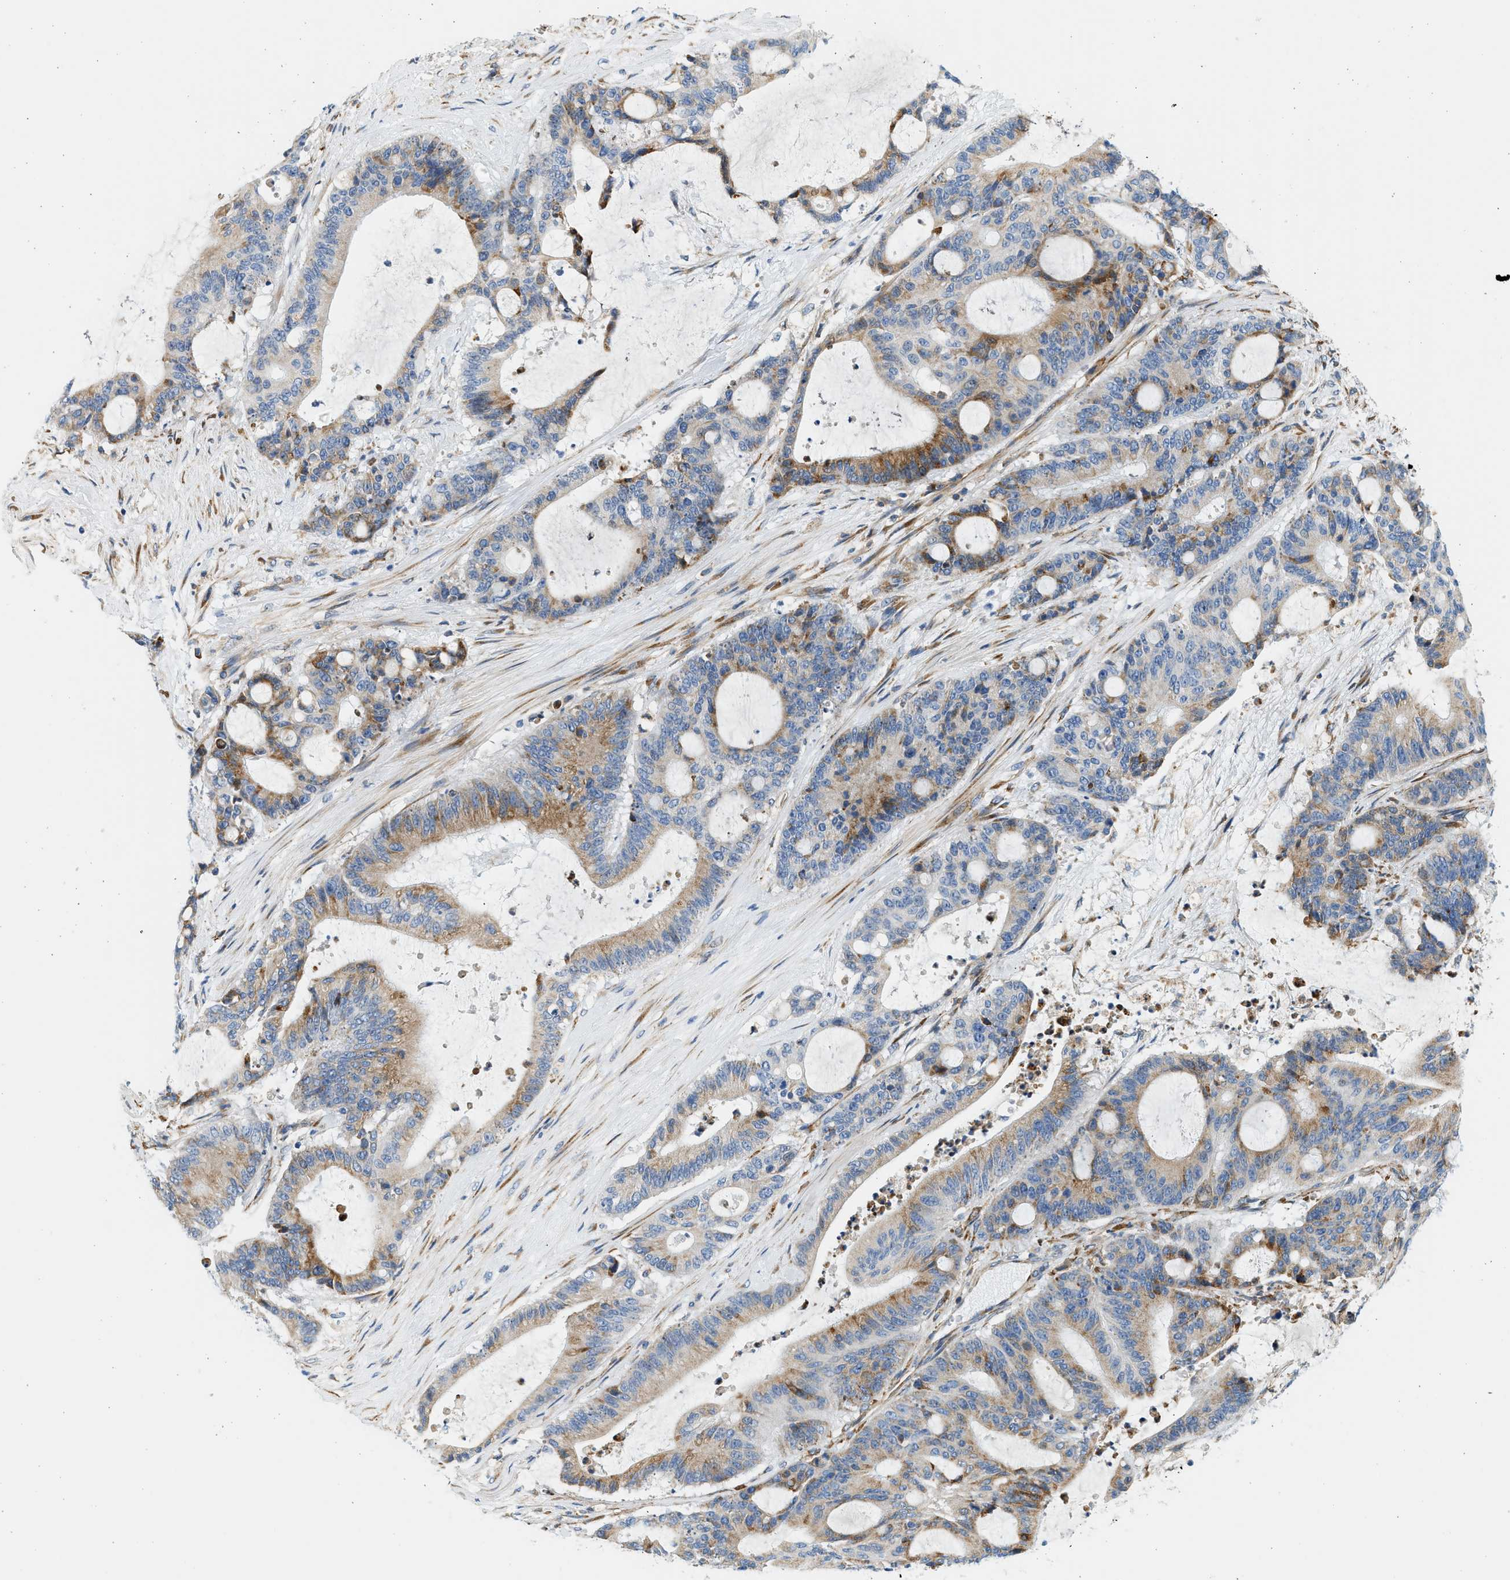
{"staining": {"intensity": "moderate", "quantity": "25%-75%", "location": "cytoplasmic/membranous"}, "tissue": "liver cancer", "cell_type": "Tumor cells", "image_type": "cancer", "snomed": [{"axis": "morphology", "description": "Cholangiocarcinoma"}, {"axis": "topography", "description": "Liver"}], "caption": "Human liver cholangiocarcinoma stained for a protein (brown) displays moderate cytoplasmic/membranous positive expression in about 25%-75% of tumor cells.", "gene": "CNTN6", "patient": {"sex": "female", "age": 73}}